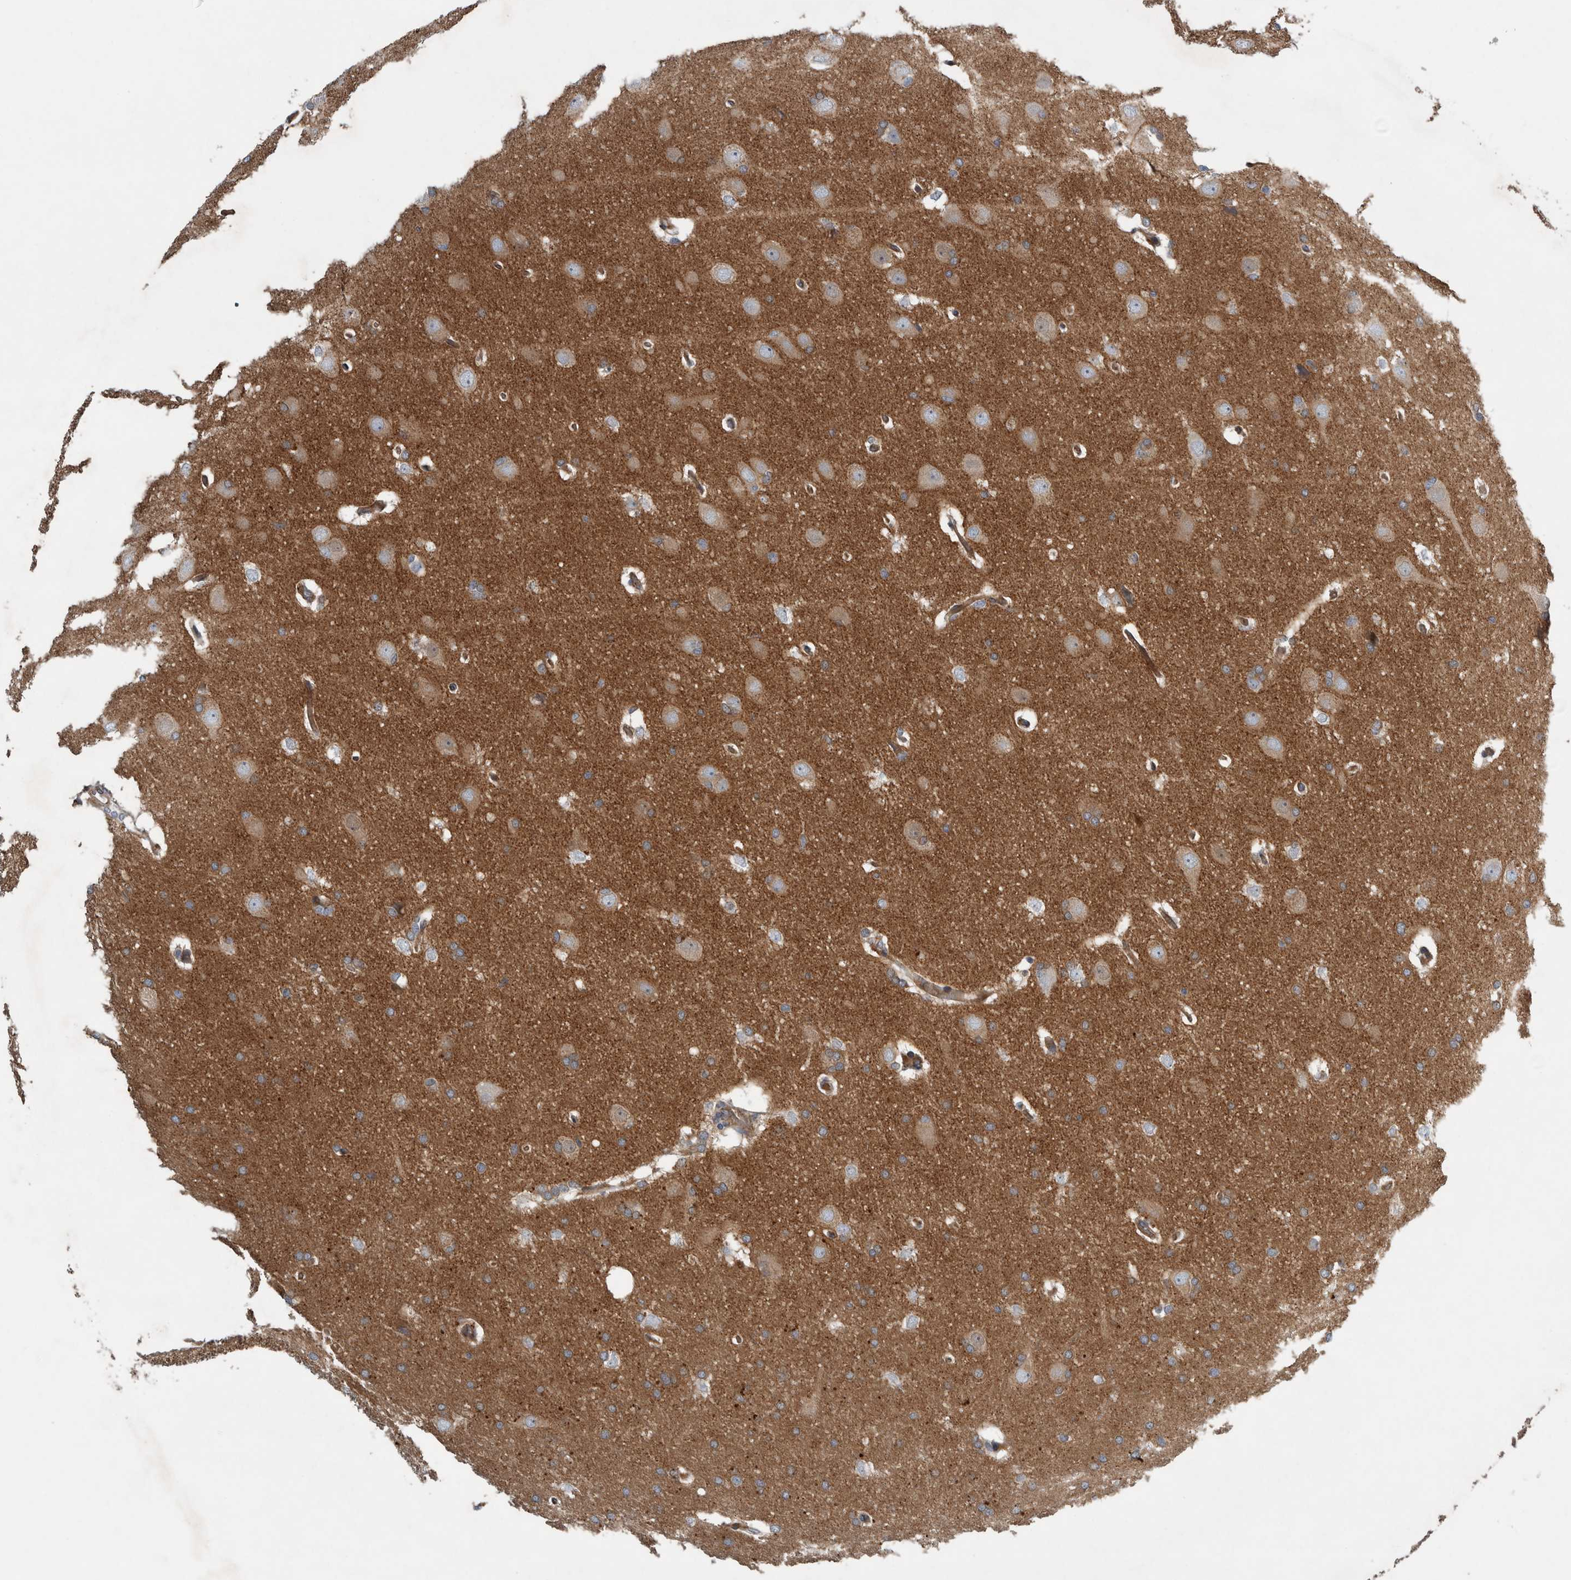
{"staining": {"intensity": "strong", "quantity": "25%-75%", "location": "cytoplasmic/membranous"}, "tissue": "glioma", "cell_type": "Tumor cells", "image_type": "cancer", "snomed": [{"axis": "morphology", "description": "Glioma, malignant, Low grade"}, {"axis": "topography", "description": "Brain"}], "caption": "A brown stain labels strong cytoplasmic/membranous positivity of a protein in glioma tumor cells.", "gene": "GLT8D2", "patient": {"sex": "female", "age": 37}}